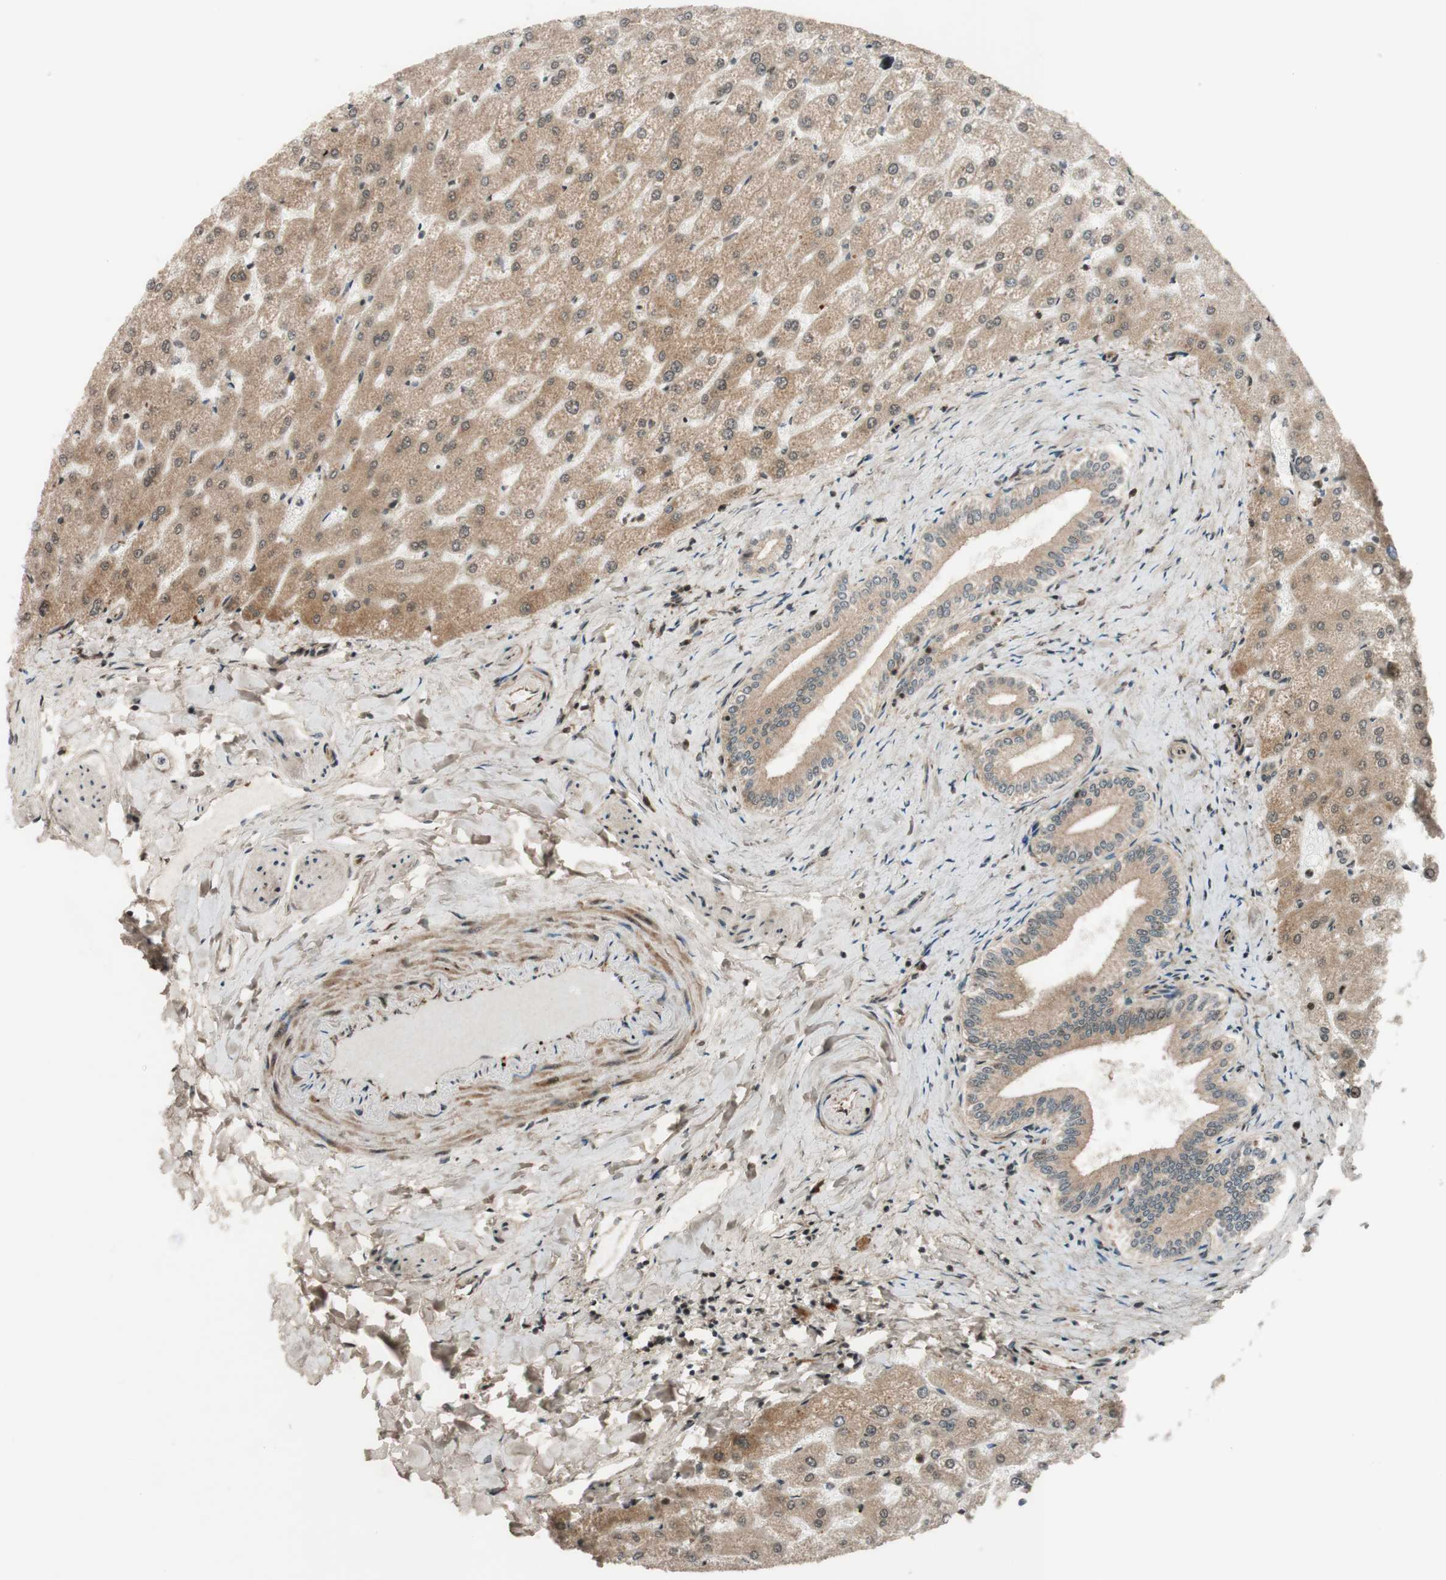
{"staining": {"intensity": "weak", "quantity": ">75%", "location": "cytoplasmic/membranous"}, "tissue": "liver", "cell_type": "Cholangiocytes", "image_type": "normal", "snomed": [{"axis": "morphology", "description": "Normal tissue, NOS"}, {"axis": "topography", "description": "Liver"}], "caption": "A histopathology image of liver stained for a protein reveals weak cytoplasmic/membranous brown staining in cholangiocytes. (DAB (3,3'-diaminobenzidine) IHC with brightfield microscopy, high magnification).", "gene": "CCN4", "patient": {"sex": "female", "age": 32}}